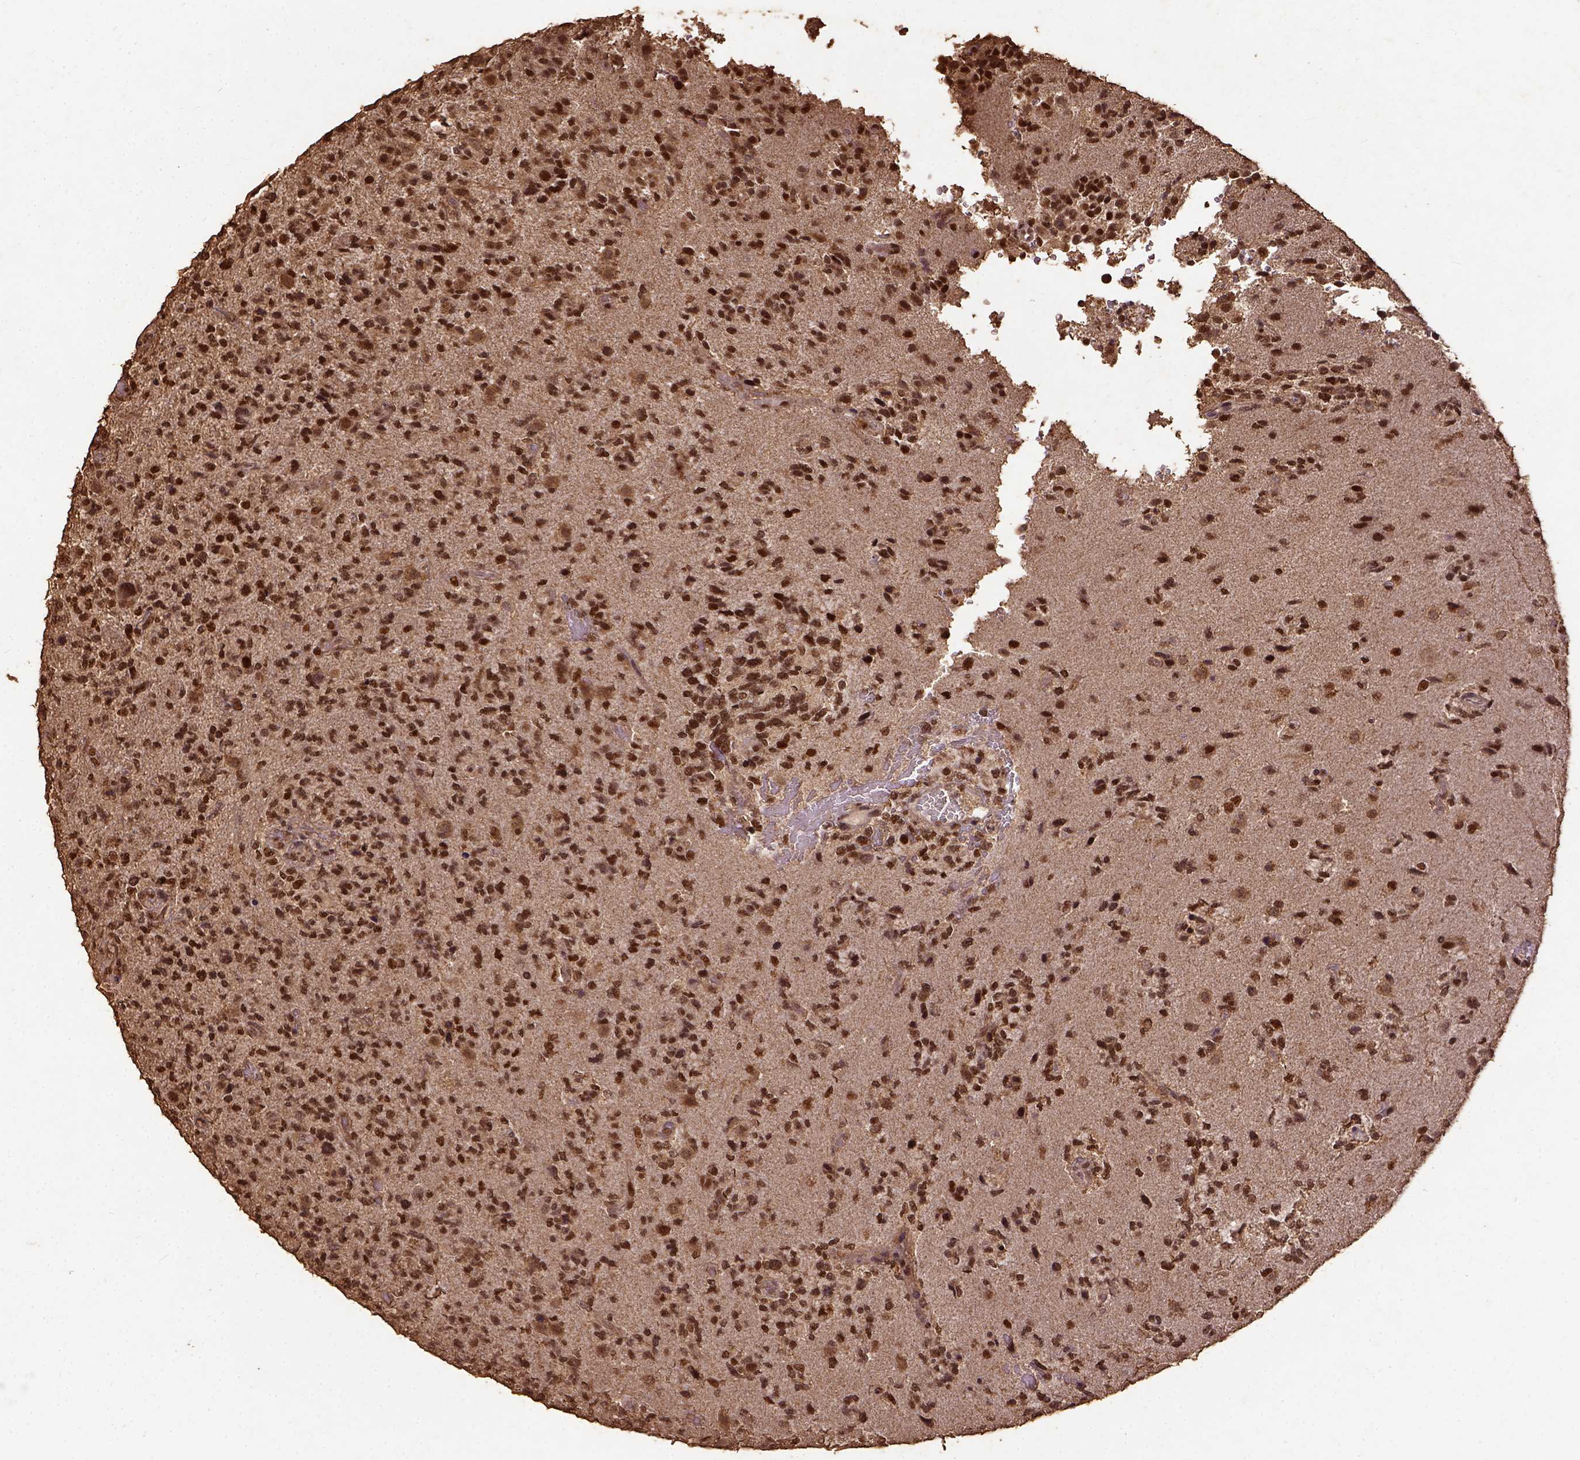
{"staining": {"intensity": "strong", "quantity": ">75%", "location": "nuclear"}, "tissue": "glioma", "cell_type": "Tumor cells", "image_type": "cancer", "snomed": [{"axis": "morphology", "description": "Glioma, malignant, High grade"}, {"axis": "topography", "description": "Brain"}], "caption": "Tumor cells show strong nuclear positivity in approximately >75% of cells in glioma.", "gene": "NACC1", "patient": {"sex": "female", "age": 71}}